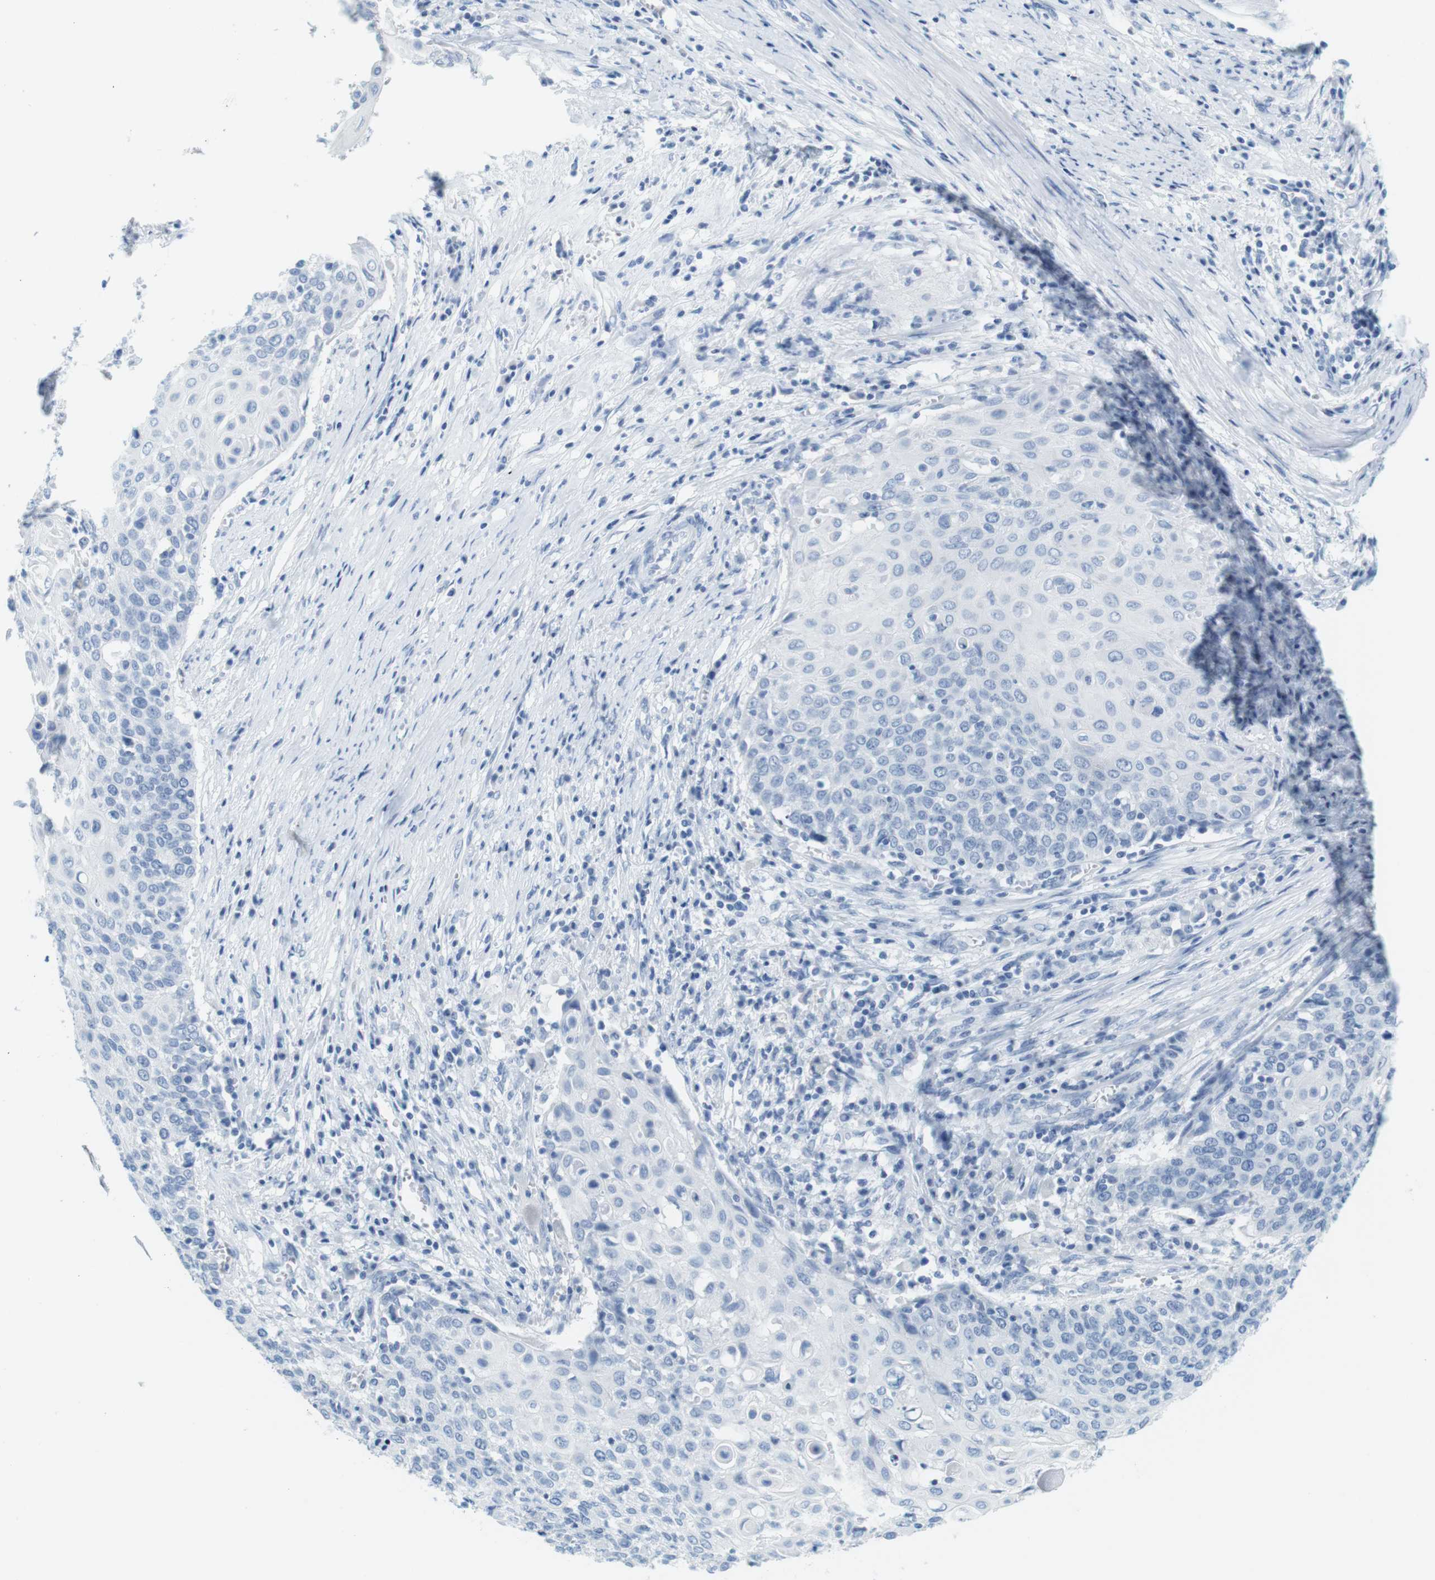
{"staining": {"intensity": "negative", "quantity": "none", "location": "none"}, "tissue": "cervical cancer", "cell_type": "Tumor cells", "image_type": "cancer", "snomed": [{"axis": "morphology", "description": "Squamous cell carcinoma, NOS"}, {"axis": "topography", "description": "Cervix"}], "caption": "Immunohistochemical staining of human cervical squamous cell carcinoma displays no significant positivity in tumor cells. The staining is performed using DAB (3,3'-diaminobenzidine) brown chromogen with nuclei counter-stained in using hematoxylin.", "gene": "CYP2C9", "patient": {"sex": "female", "age": 39}}